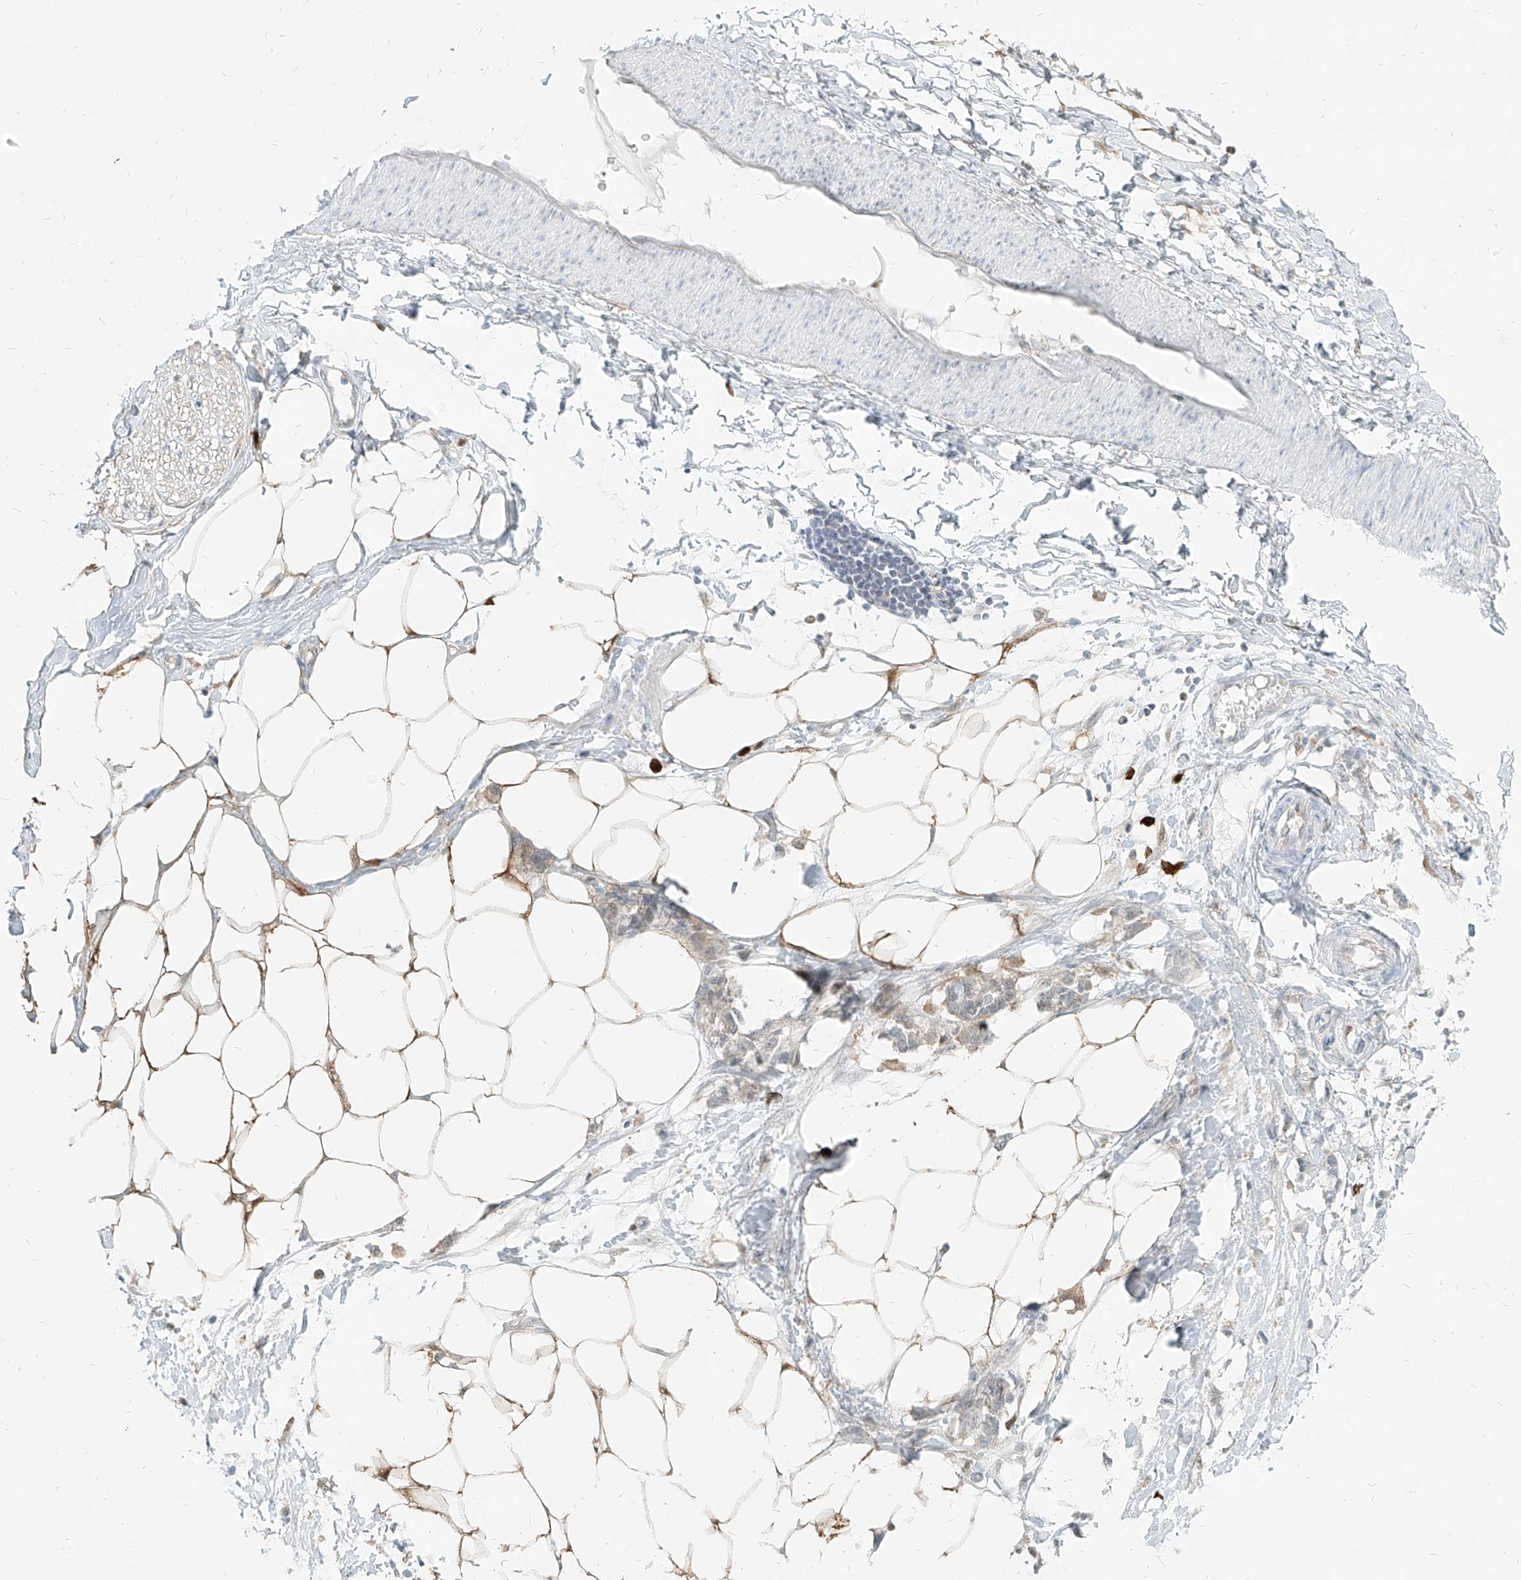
{"staining": {"intensity": "moderate", "quantity": ">75%", "location": "cytoplasmic/membranous"}, "tissue": "adipose tissue", "cell_type": "Adipocytes", "image_type": "normal", "snomed": [{"axis": "morphology", "description": "Normal tissue, NOS"}, {"axis": "morphology", "description": "Adenocarcinoma, NOS"}, {"axis": "topography", "description": "Colon"}, {"axis": "topography", "description": "Peripheral nerve tissue"}], "caption": "Adipose tissue stained with immunohistochemistry (IHC) exhibits moderate cytoplasmic/membranous expression in approximately >75% of adipocytes.", "gene": "PGD", "patient": {"sex": "male", "age": 14}}